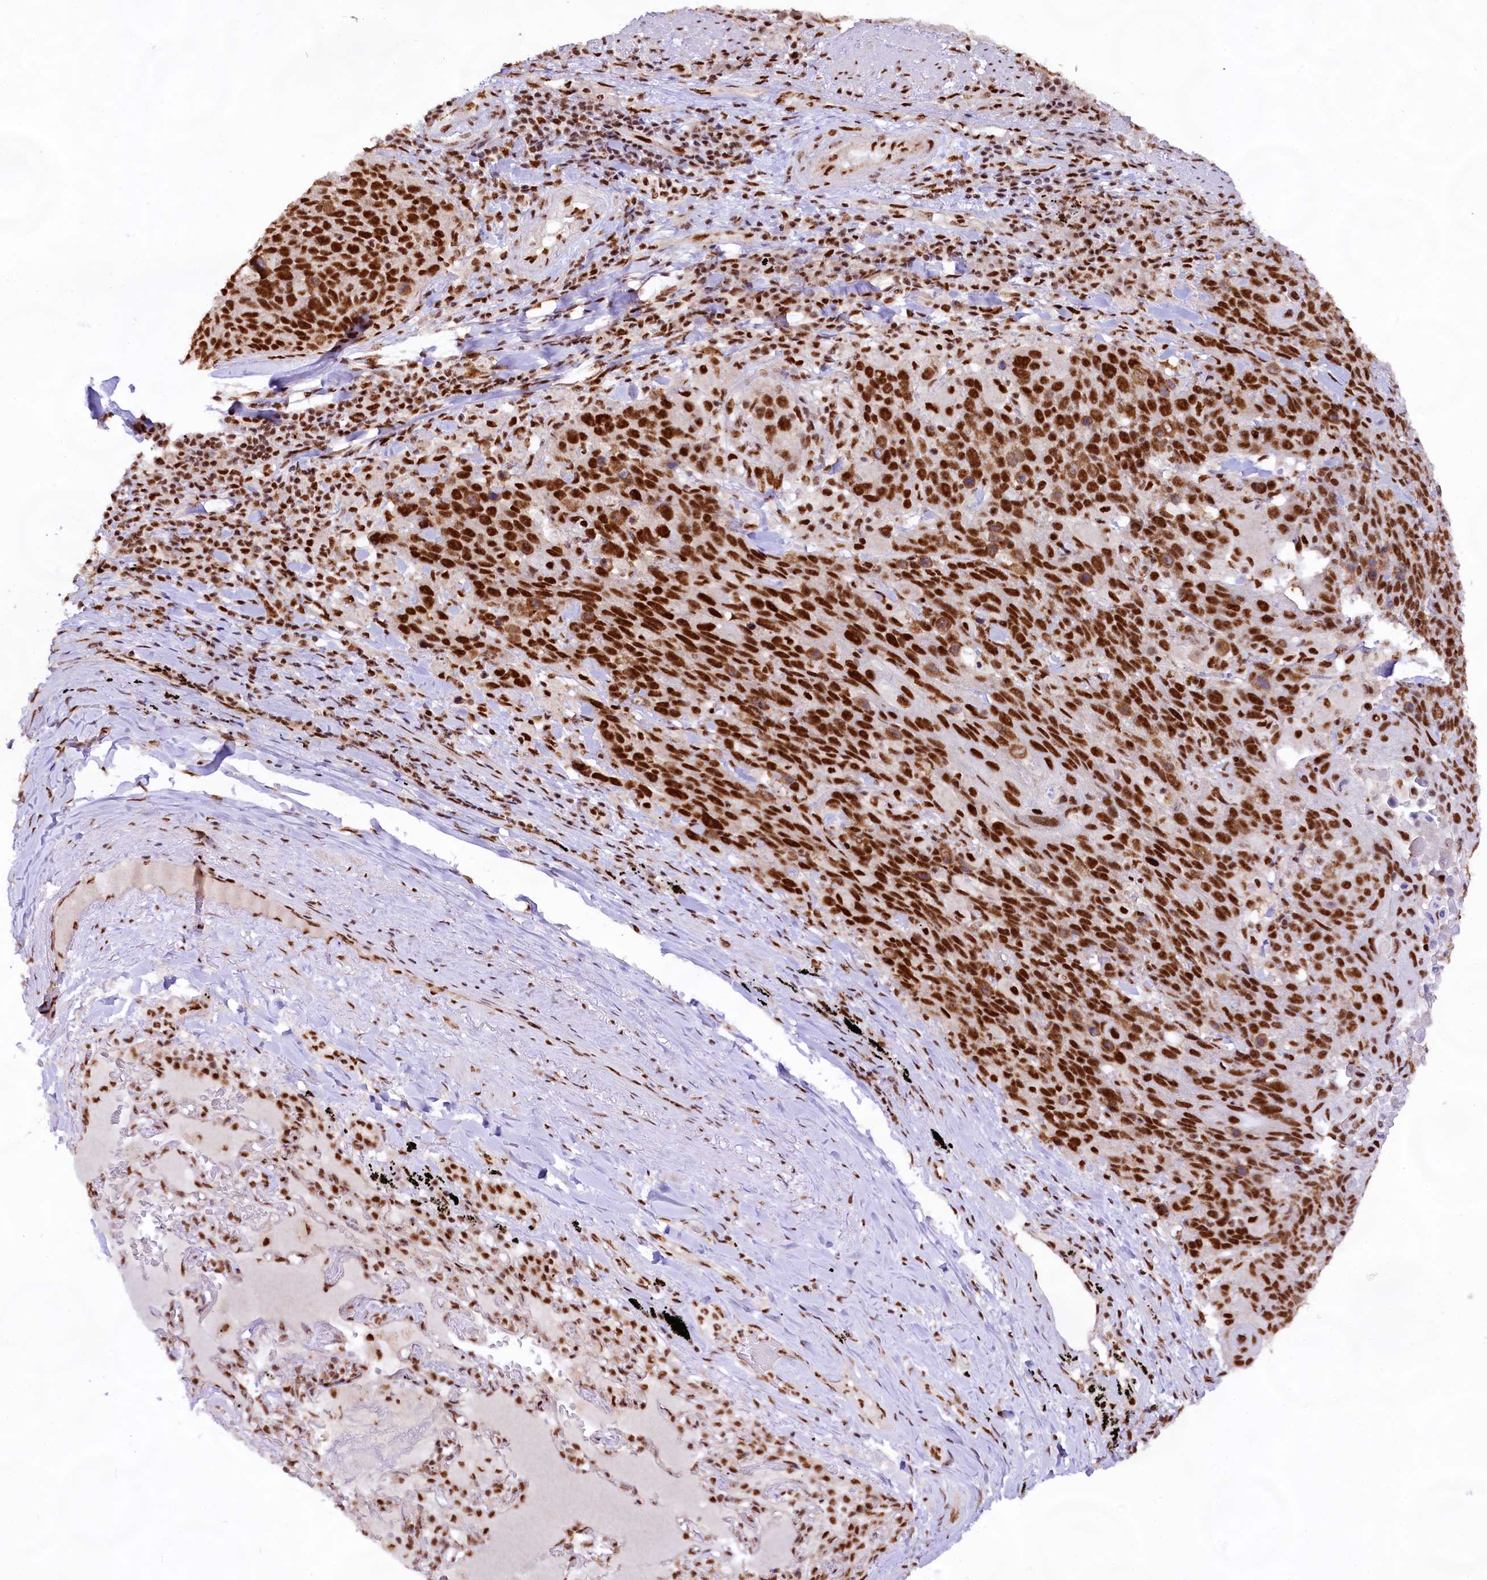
{"staining": {"intensity": "strong", "quantity": ">75%", "location": "nuclear"}, "tissue": "lung cancer", "cell_type": "Tumor cells", "image_type": "cancer", "snomed": [{"axis": "morphology", "description": "Squamous cell carcinoma, NOS"}, {"axis": "topography", "description": "Lung"}], "caption": "Tumor cells exhibit high levels of strong nuclear positivity in approximately >75% of cells in lung cancer (squamous cell carcinoma).", "gene": "HIRA", "patient": {"sex": "male", "age": 66}}